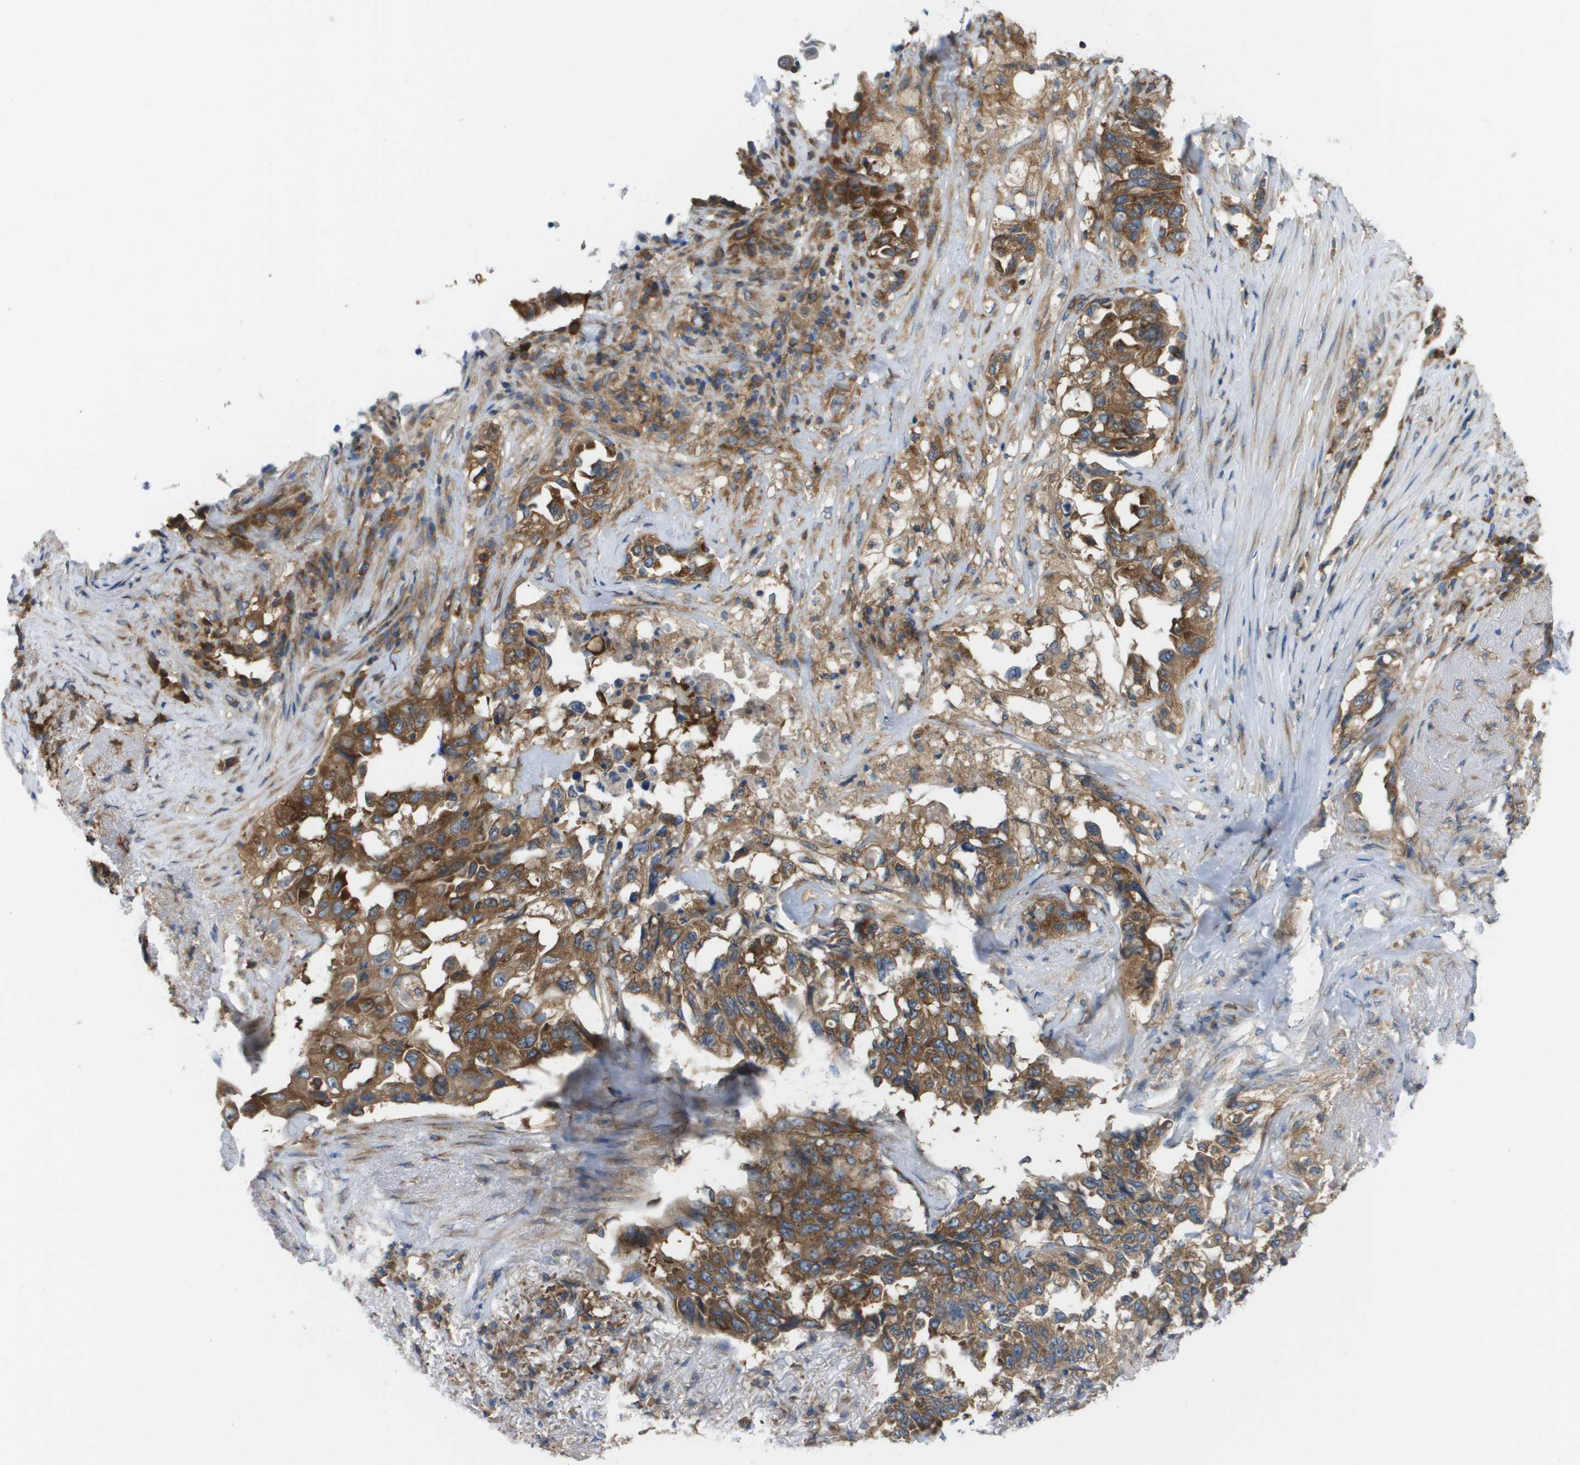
{"staining": {"intensity": "strong", "quantity": ">75%", "location": "cytoplasmic/membranous"}, "tissue": "lung cancer", "cell_type": "Tumor cells", "image_type": "cancer", "snomed": [{"axis": "morphology", "description": "Adenocarcinoma, NOS"}, {"axis": "topography", "description": "Lung"}], "caption": "An IHC image of neoplastic tissue is shown. Protein staining in brown highlights strong cytoplasmic/membranous positivity in lung adenocarcinoma within tumor cells.", "gene": "EIF4G2", "patient": {"sex": "female", "age": 51}}